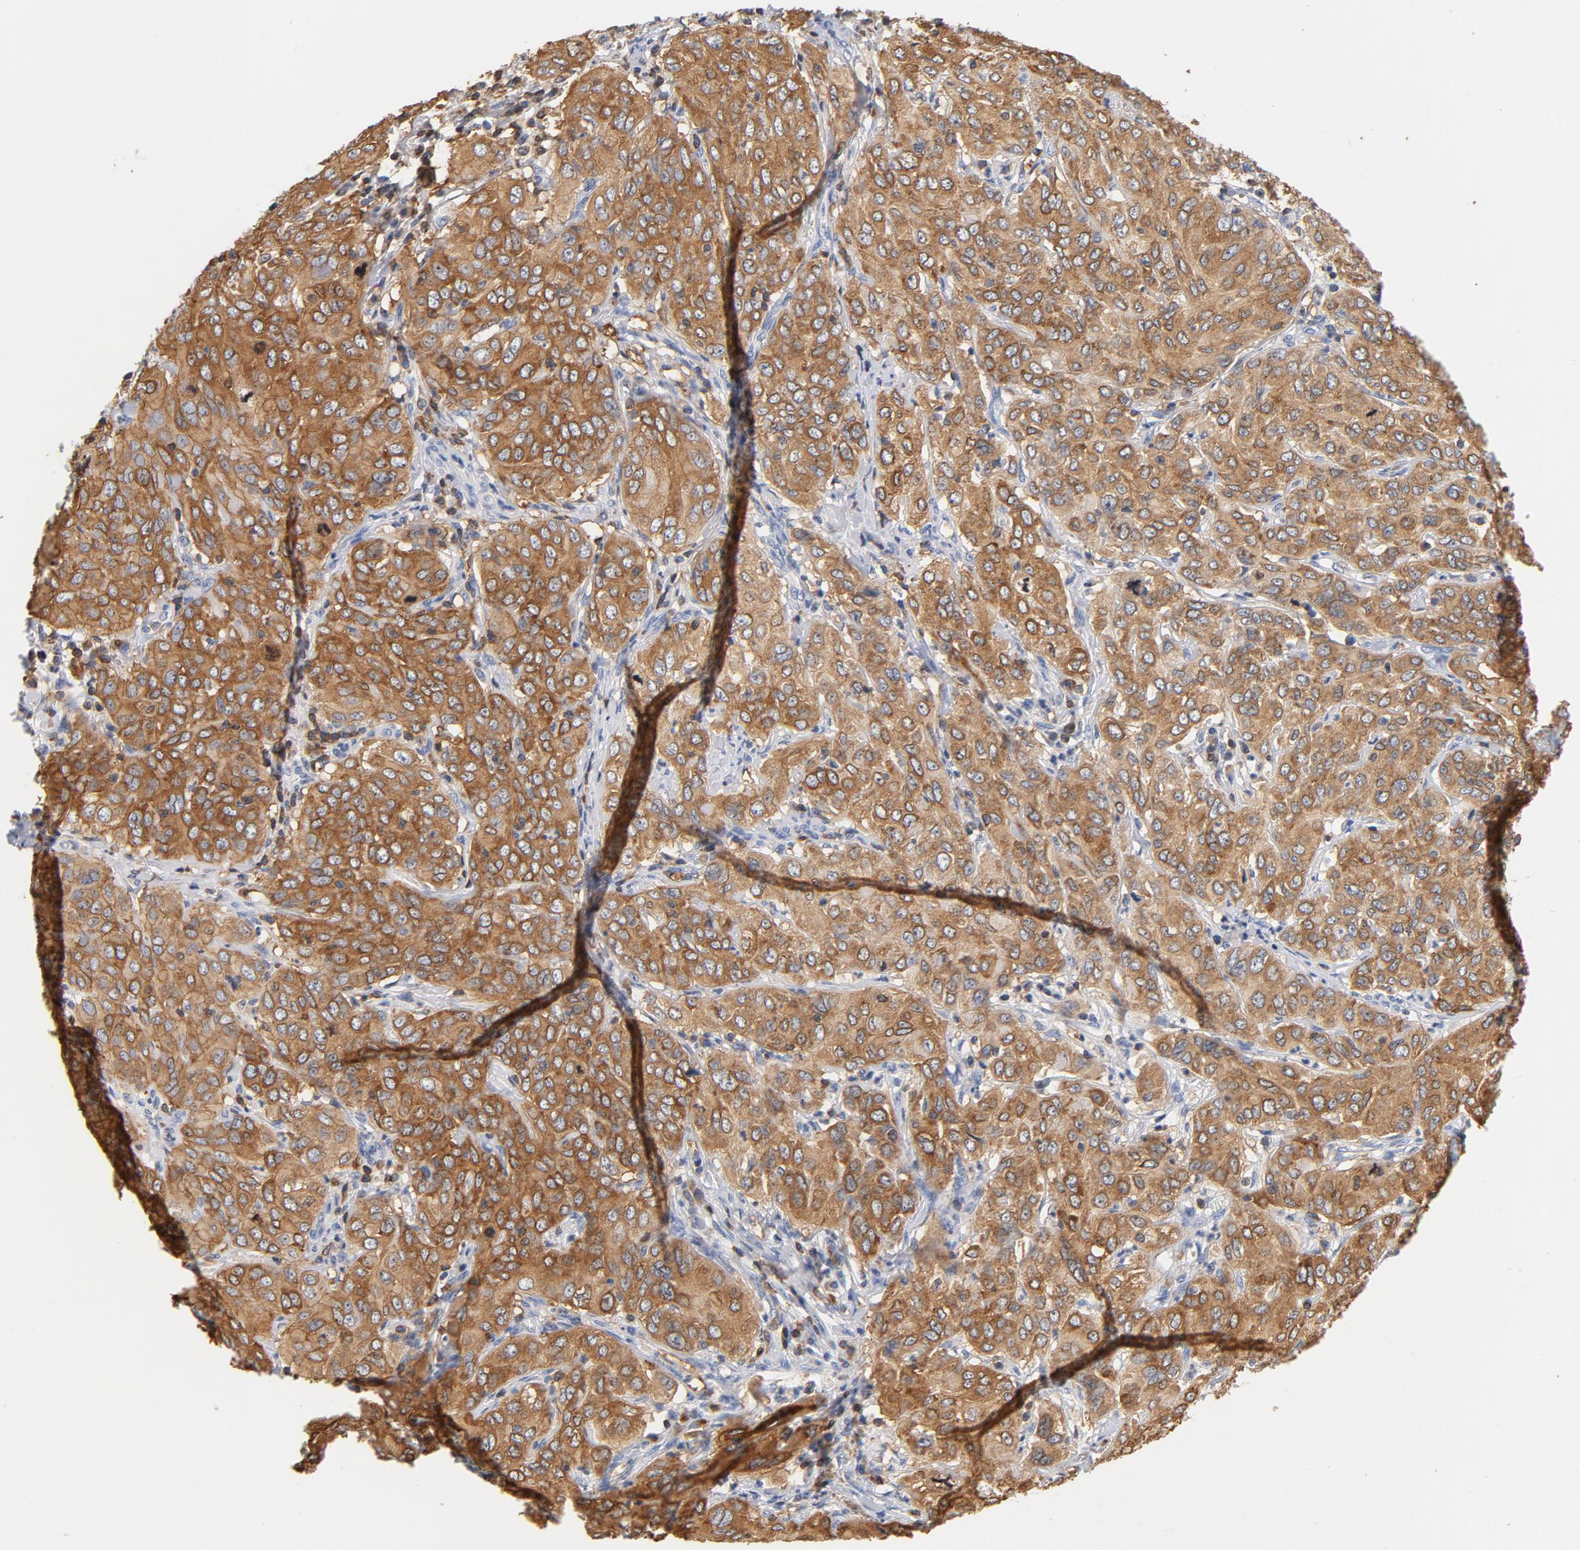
{"staining": {"intensity": "moderate", "quantity": ">75%", "location": "cytoplasmic/membranous"}, "tissue": "cervical cancer", "cell_type": "Tumor cells", "image_type": "cancer", "snomed": [{"axis": "morphology", "description": "Squamous cell carcinoma, NOS"}, {"axis": "topography", "description": "Cervix"}], "caption": "DAB (3,3'-diaminobenzidine) immunohistochemical staining of cervical cancer shows moderate cytoplasmic/membranous protein expression in approximately >75% of tumor cells. The staining is performed using DAB brown chromogen to label protein expression. The nuclei are counter-stained blue using hematoxylin.", "gene": "EZR", "patient": {"sex": "female", "age": 38}}